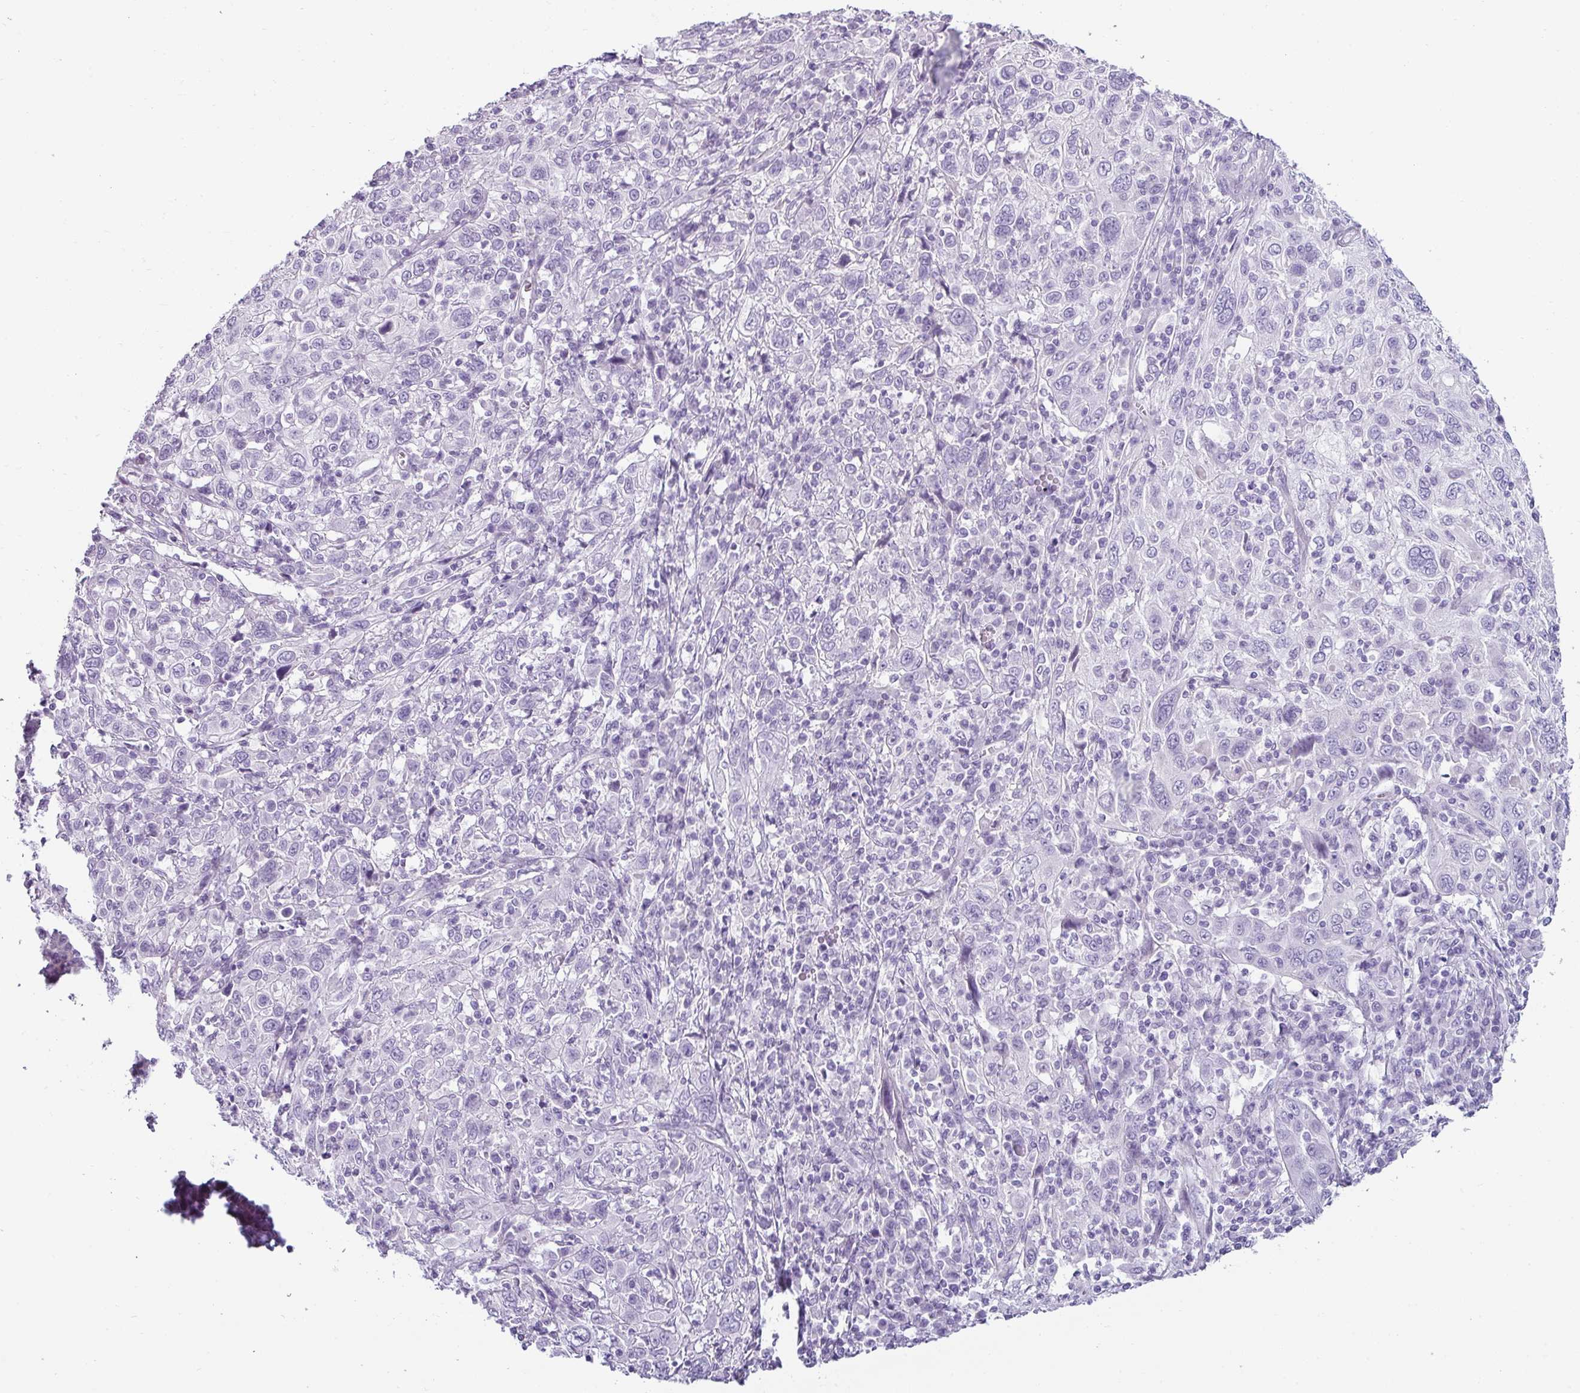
{"staining": {"intensity": "negative", "quantity": "none", "location": "none"}, "tissue": "cervical cancer", "cell_type": "Tumor cells", "image_type": "cancer", "snomed": [{"axis": "morphology", "description": "Squamous cell carcinoma, NOS"}, {"axis": "topography", "description": "Cervix"}], "caption": "High magnification brightfield microscopy of squamous cell carcinoma (cervical) stained with DAB (3,3'-diaminobenzidine) (brown) and counterstained with hematoxylin (blue): tumor cells show no significant expression.", "gene": "VCY1B", "patient": {"sex": "female", "age": 46}}